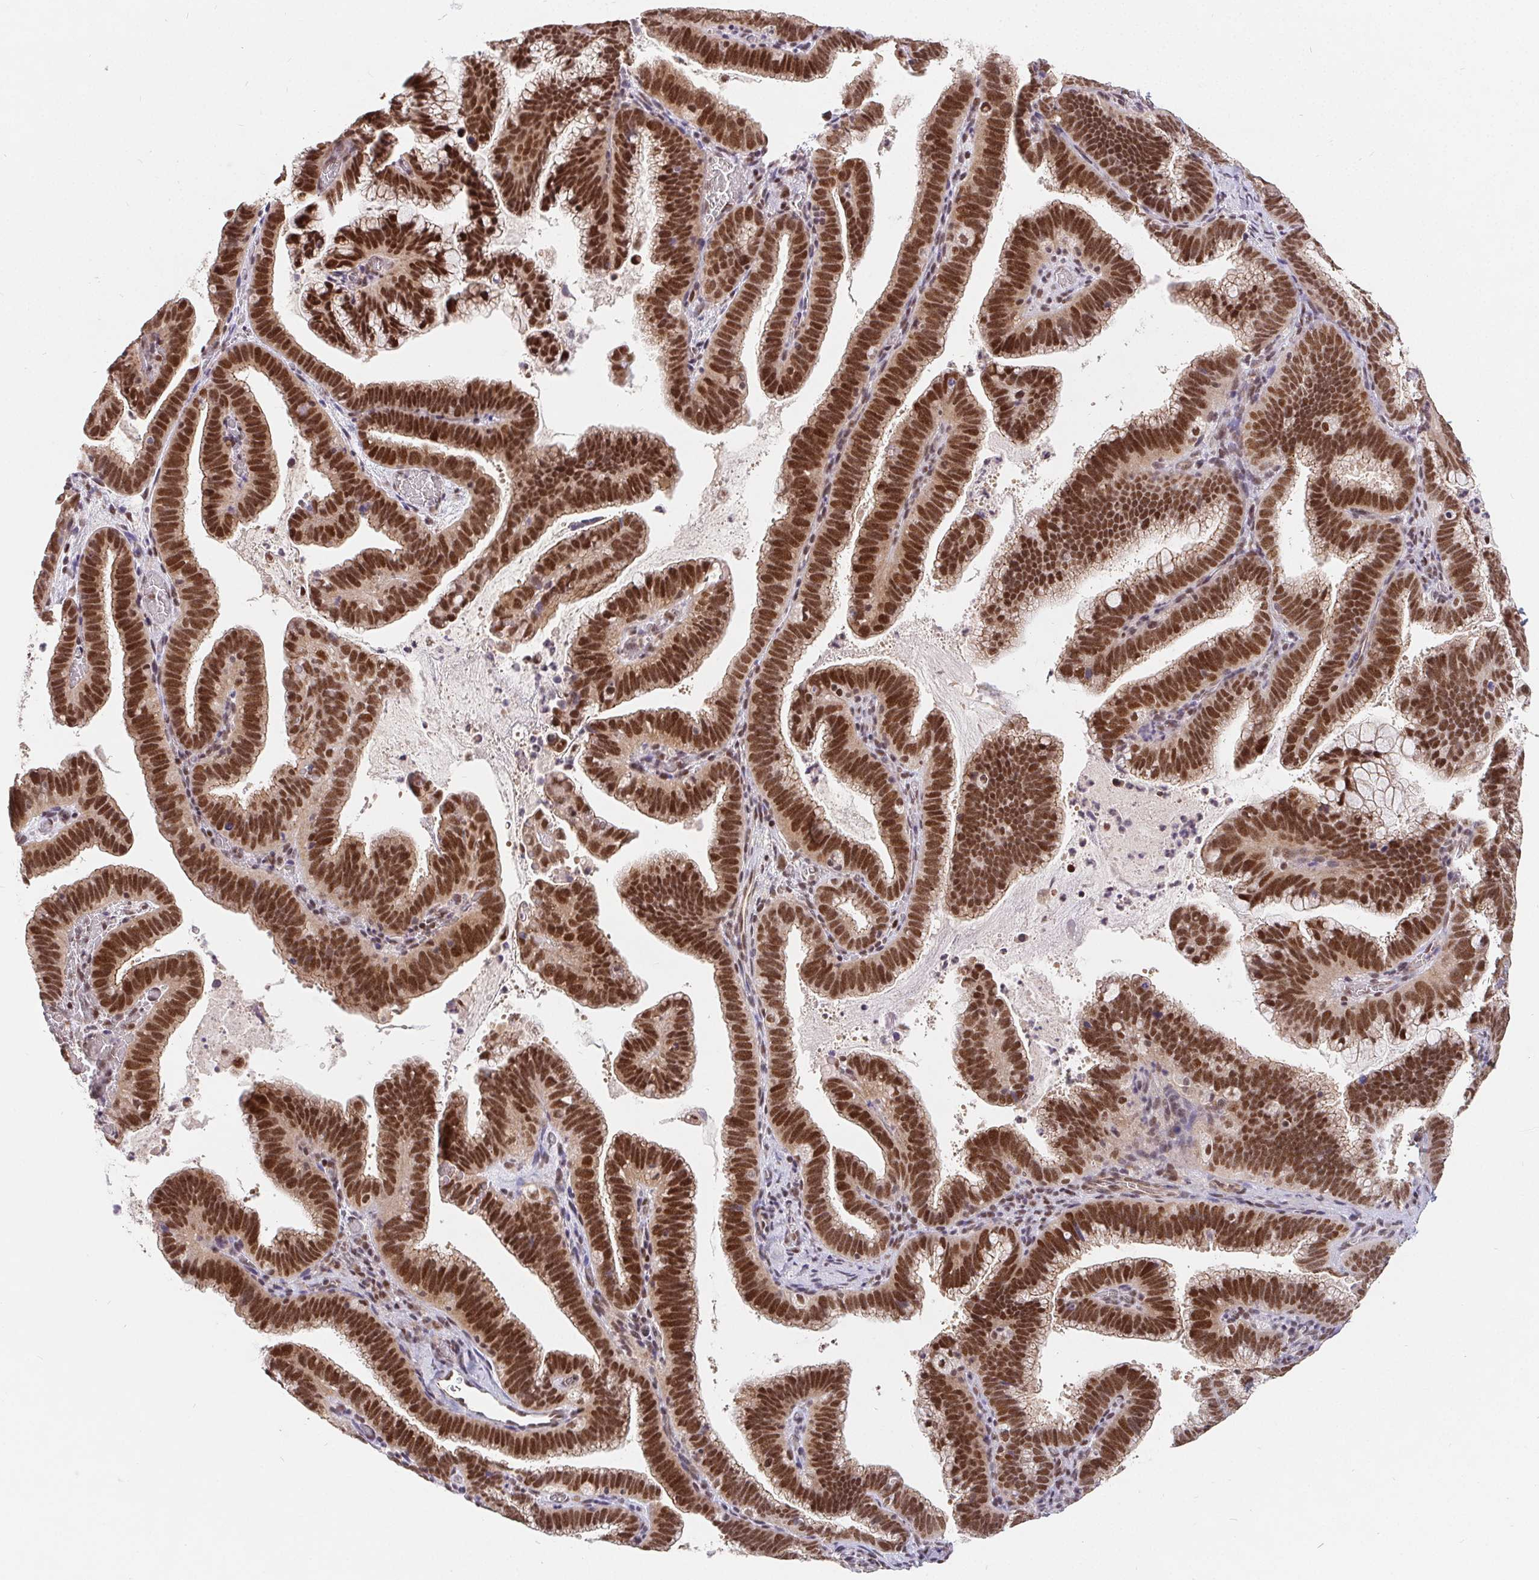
{"staining": {"intensity": "strong", "quantity": ">75%", "location": "nuclear"}, "tissue": "cervical cancer", "cell_type": "Tumor cells", "image_type": "cancer", "snomed": [{"axis": "morphology", "description": "Adenocarcinoma, NOS"}, {"axis": "topography", "description": "Cervix"}], "caption": "This is an image of immunohistochemistry (IHC) staining of cervical cancer (adenocarcinoma), which shows strong expression in the nuclear of tumor cells.", "gene": "POU2F1", "patient": {"sex": "female", "age": 61}}